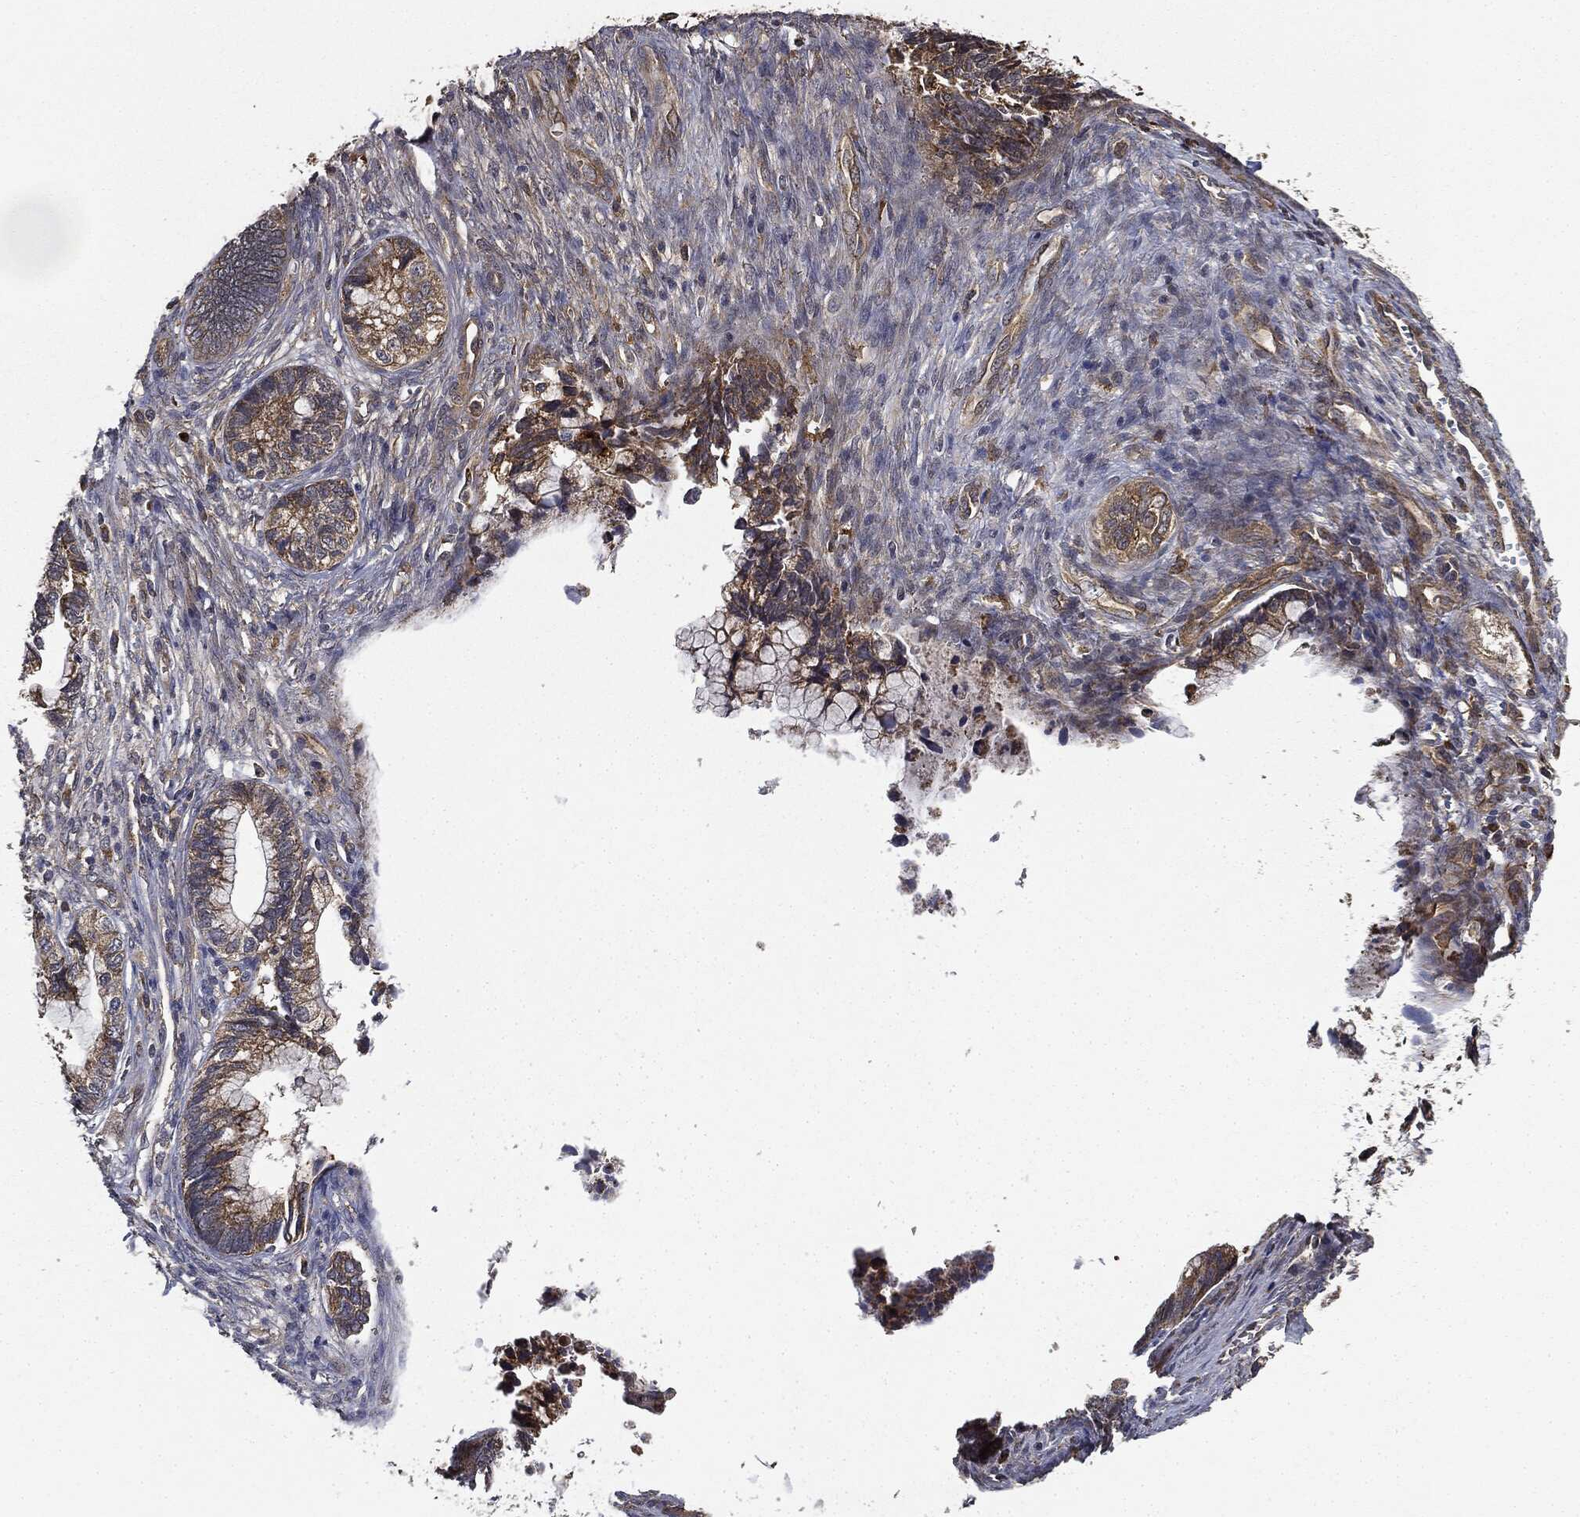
{"staining": {"intensity": "moderate", "quantity": ">75%", "location": "cytoplasmic/membranous"}, "tissue": "cervical cancer", "cell_type": "Tumor cells", "image_type": "cancer", "snomed": [{"axis": "morphology", "description": "Adenocarcinoma, NOS"}, {"axis": "topography", "description": "Cervix"}], "caption": "Moderate cytoplasmic/membranous protein staining is present in about >75% of tumor cells in adenocarcinoma (cervical). (brown staining indicates protein expression, while blue staining denotes nuclei).", "gene": "MIER2", "patient": {"sex": "female", "age": 44}}